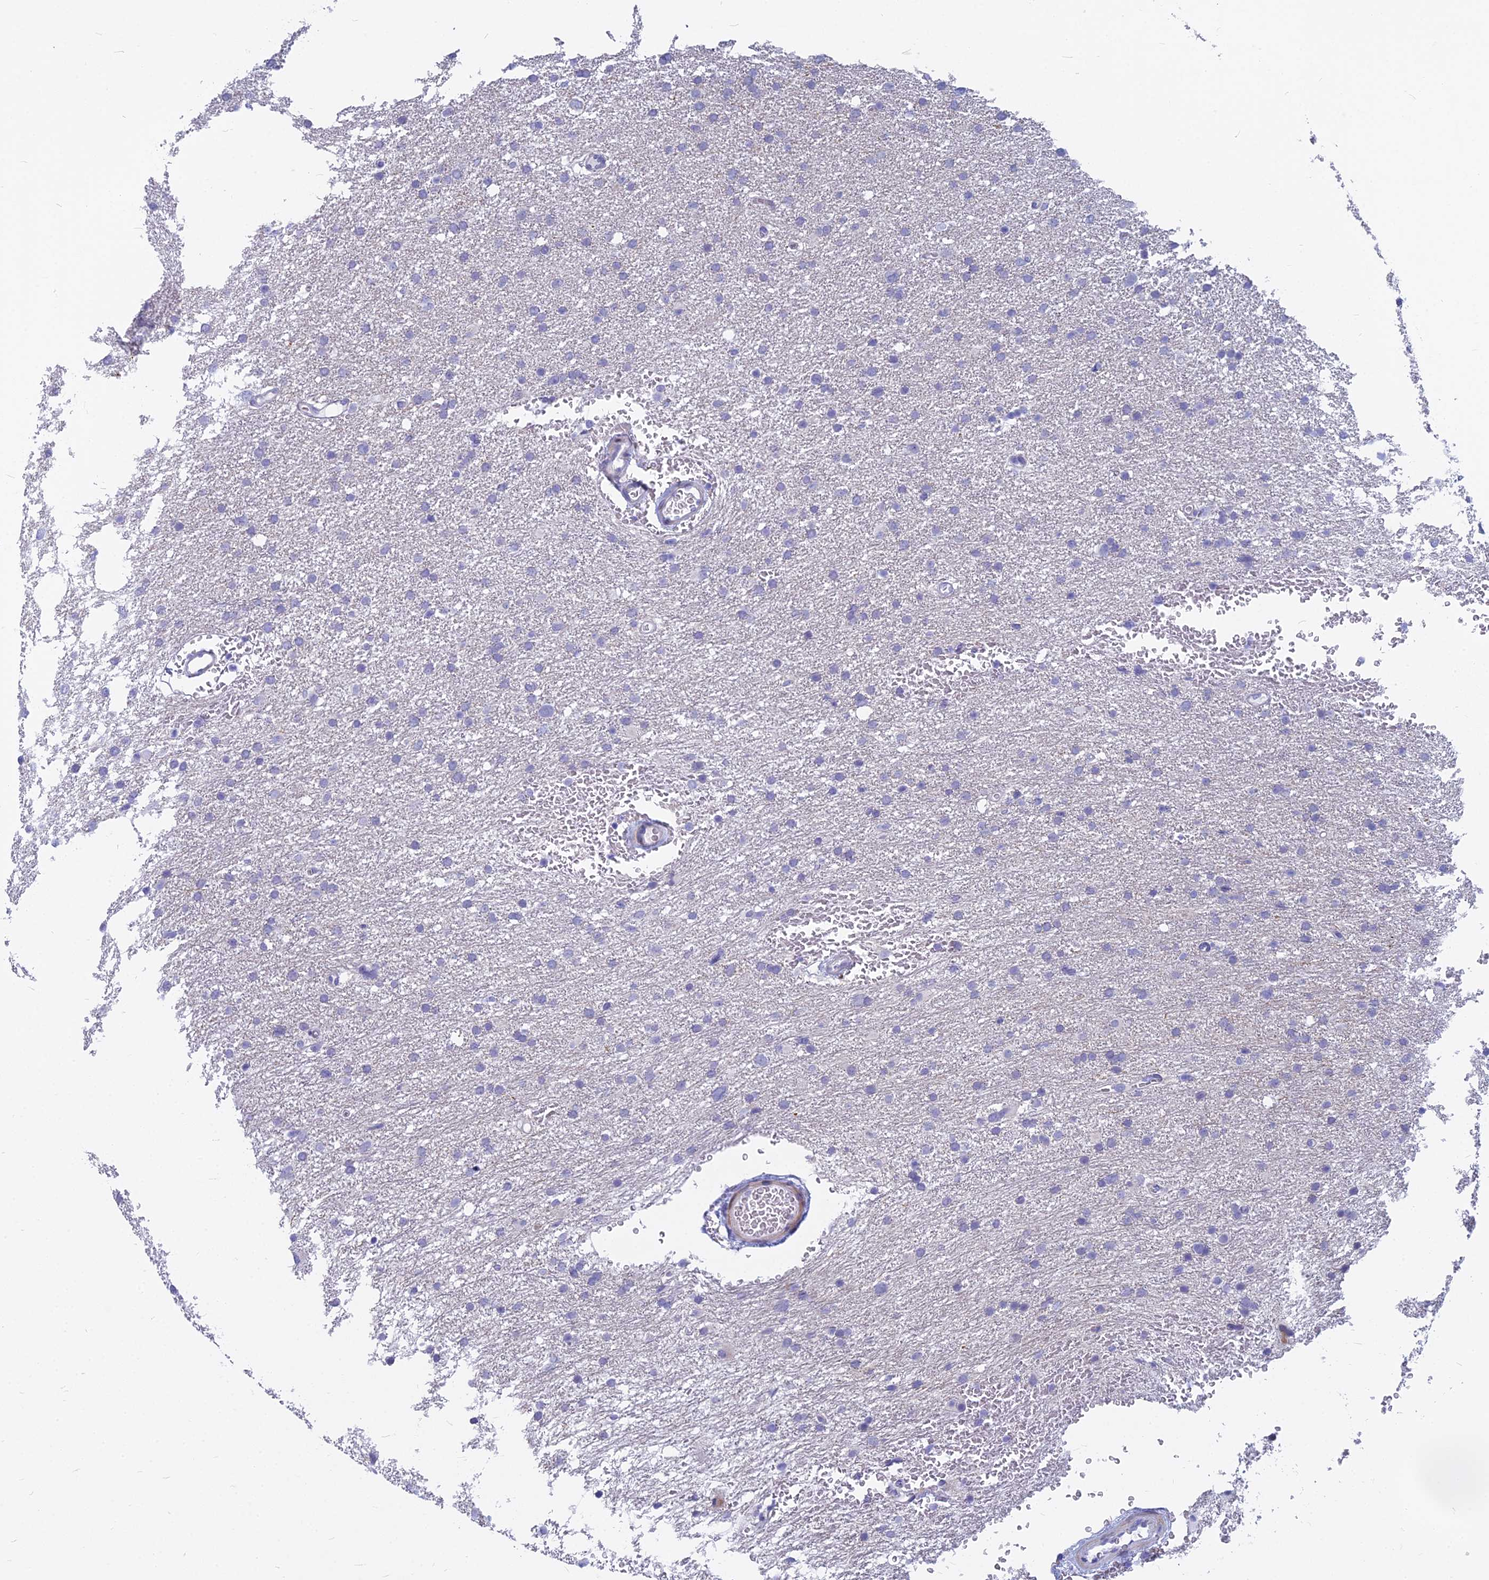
{"staining": {"intensity": "negative", "quantity": "none", "location": "none"}, "tissue": "glioma", "cell_type": "Tumor cells", "image_type": "cancer", "snomed": [{"axis": "morphology", "description": "Glioma, malignant, High grade"}, {"axis": "topography", "description": "Cerebral cortex"}], "caption": "Immunohistochemistry of human glioma exhibits no positivity in tumor cells.", "gene": "MYBPC2", "patient": {"sex": "female", "age": 36}}